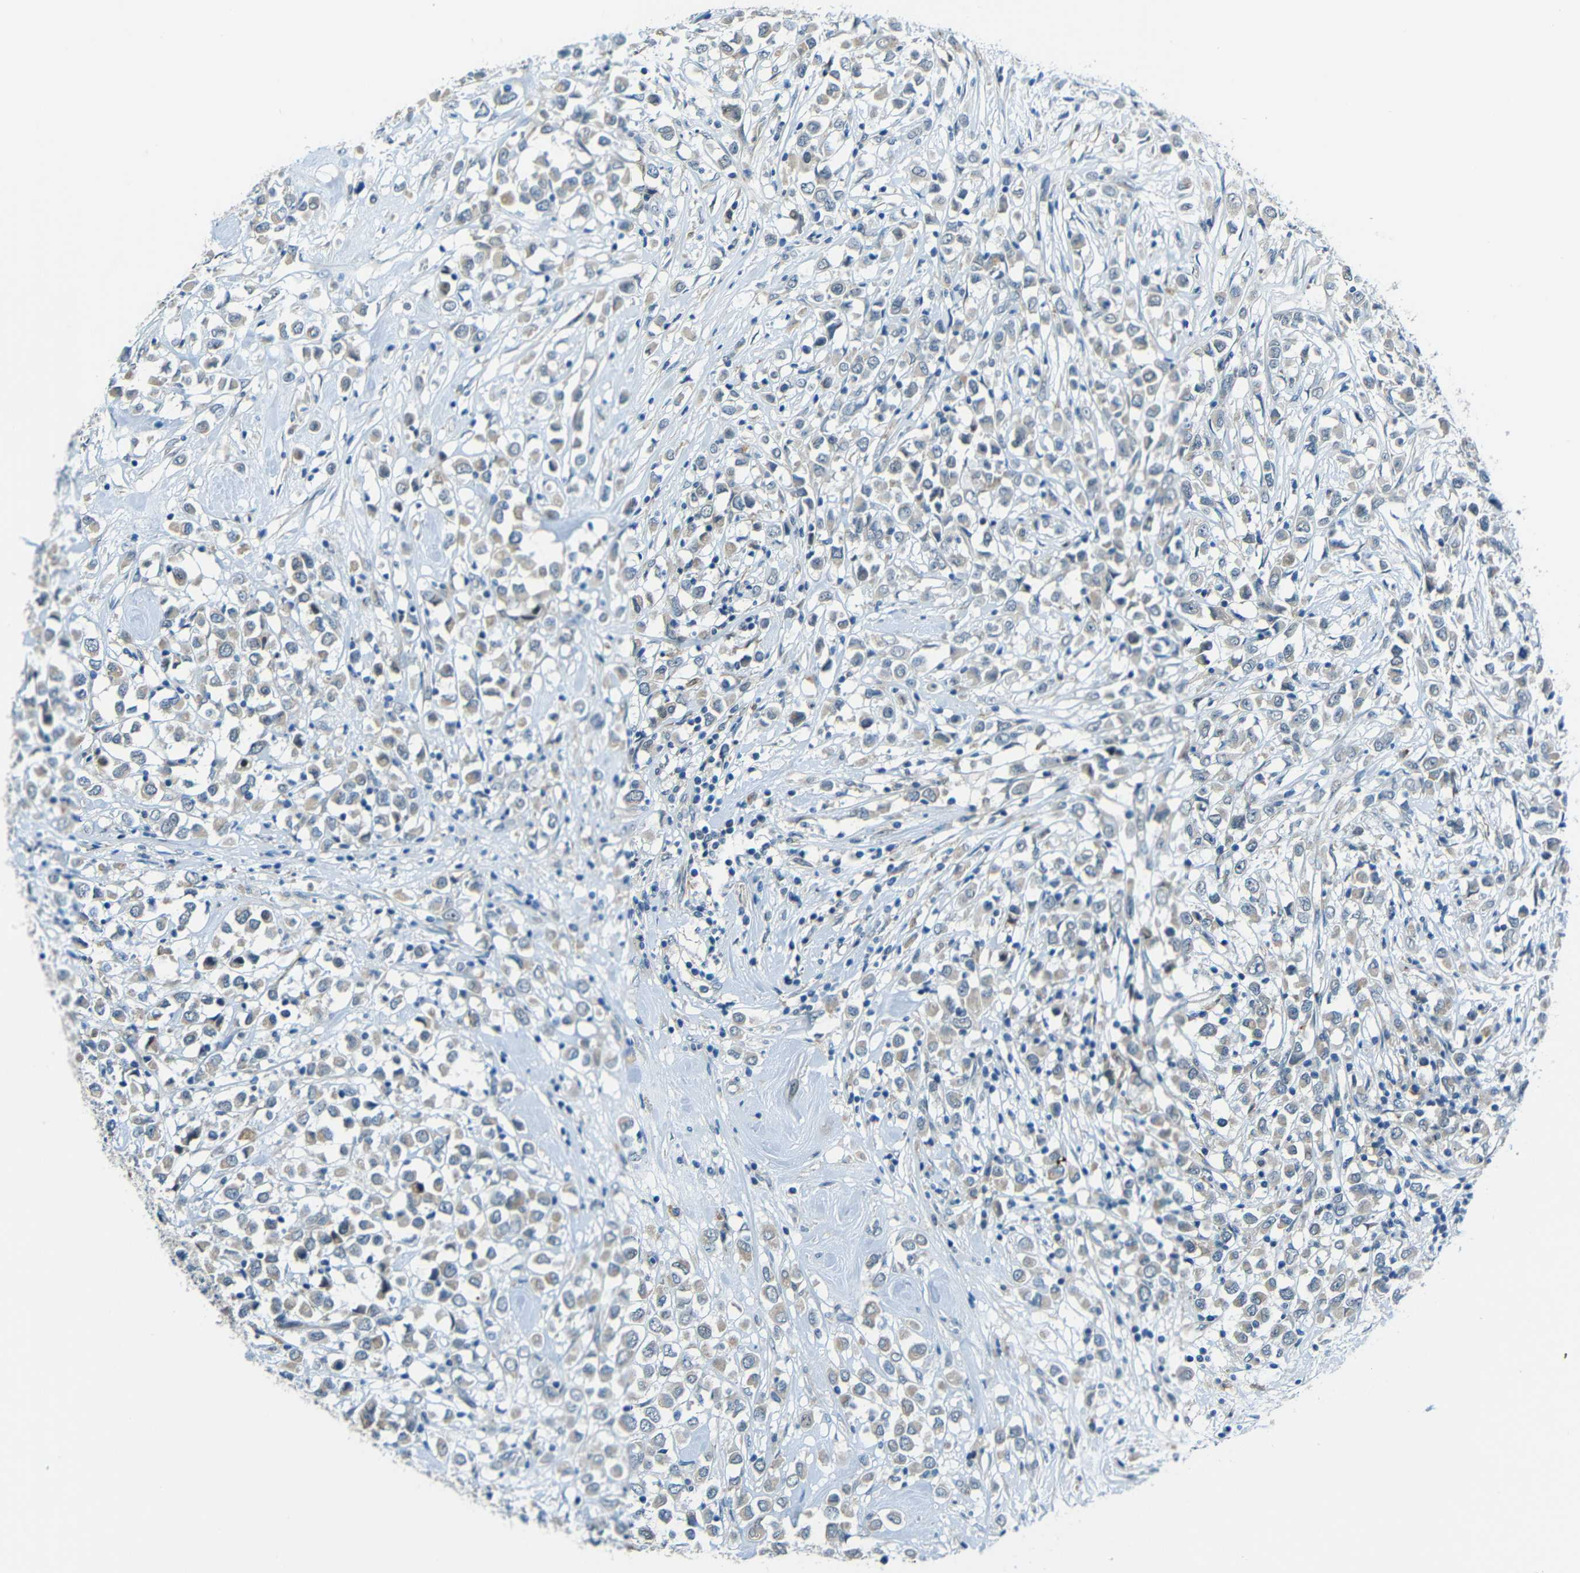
{"staining": {"intensity": "weak", "quantity": "25%-75%", "location": "cytoplasmic/membranous"}, "tissue": "breast cancer", "cell_type": "Tumor cells", "image_type": "cancer", "snomed": [{"axis": "morphology", "description": "Duct carcinoma"}, {"axis": "topography", "description": "Breast"}], "caption": "Immunohistochemical staining of breast intraductal carcinoma shows low levels of weak cytoplasmic/membranous protein positivity in approximately 25%-75% of tumor cells.", "gene": "ANKRD22", "patient": {"sex": "female", "age": 61}}